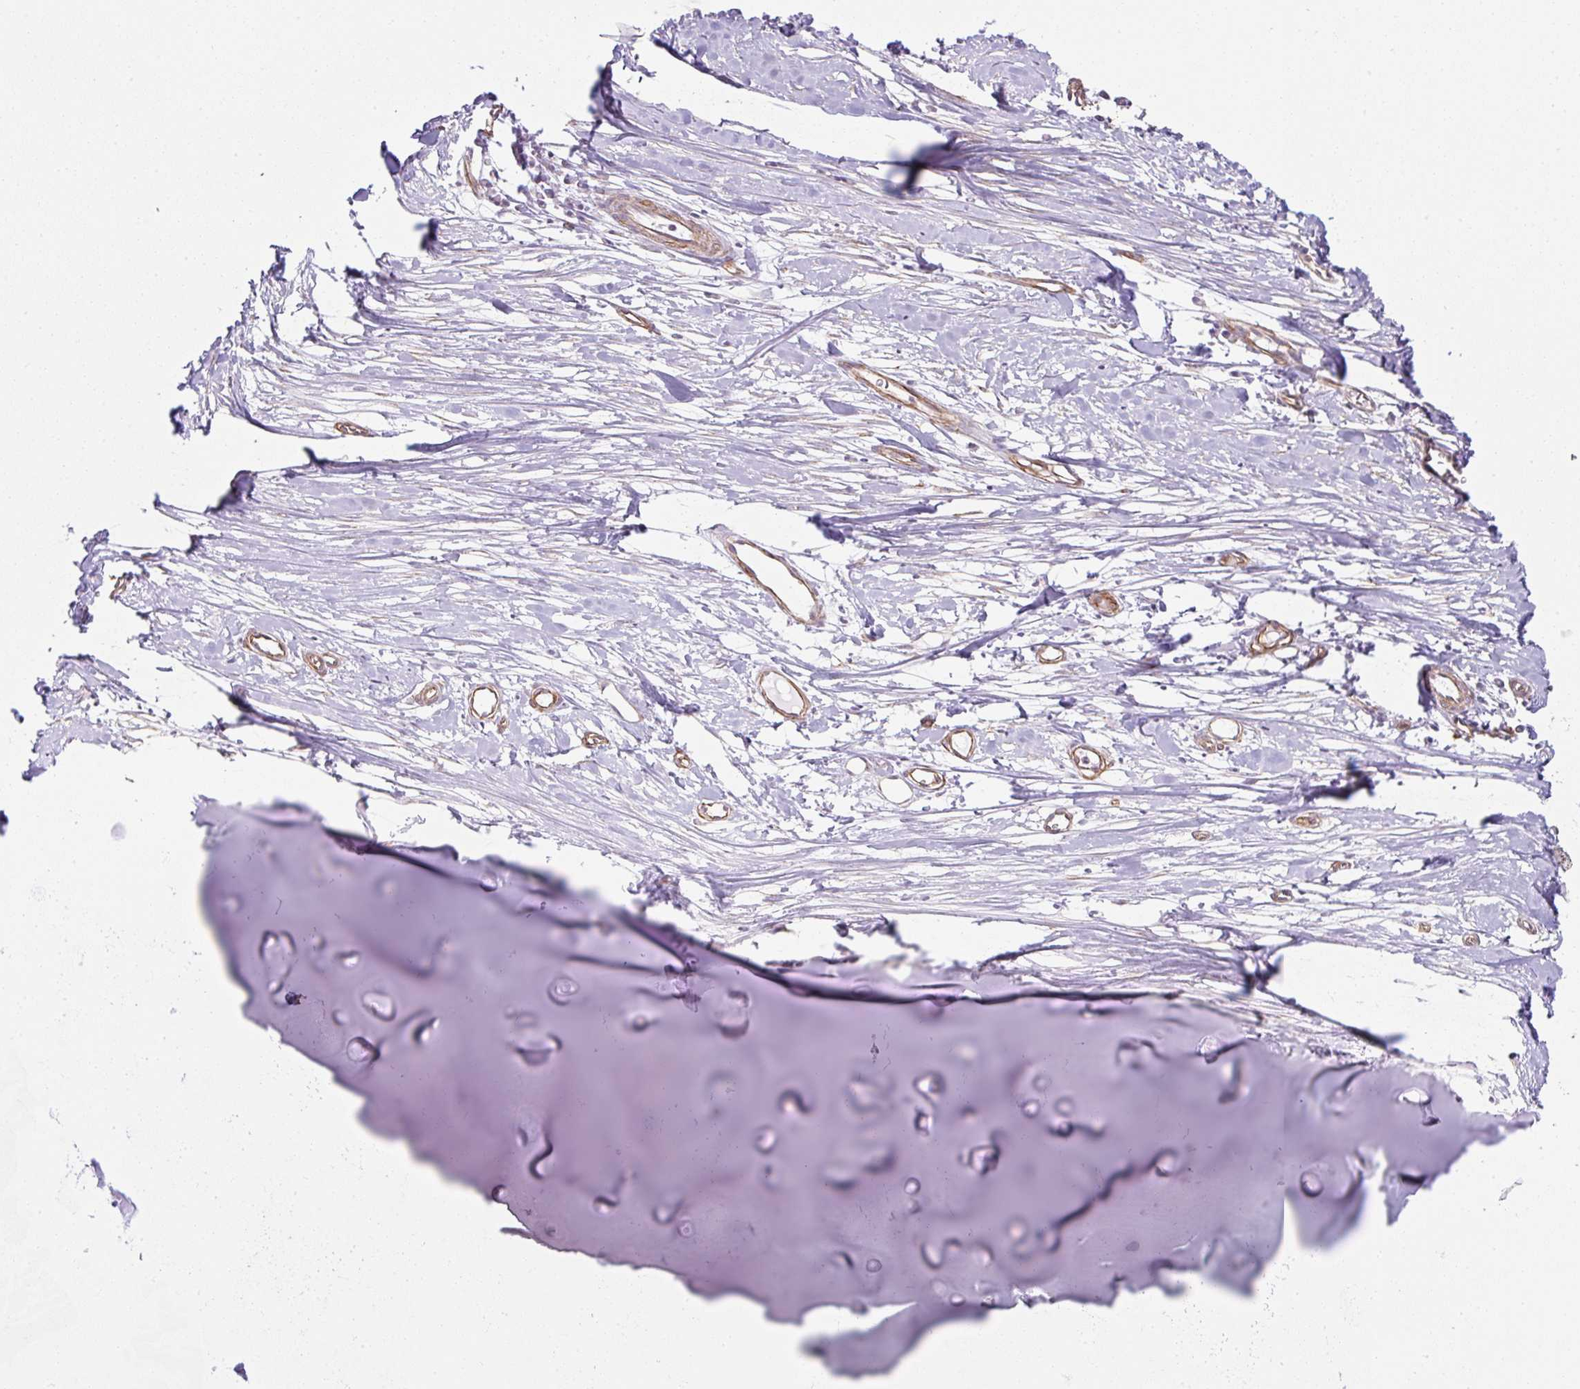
{"staining": {"intensity": "negative", "quantity": "none", "location": "none"}, "tissue": "soft tissue", "cell_type": "Chondrocytes", "image_type": "normal", "snomed": [{"axis": "morphology", "description": "Normal tissue, NOS"}, {"axis": "topography", "description": "Cartilage tissue"}], "caption": "Immunohistochemical staining of normal soft tissue exhibits no significant expression in chondrocytes.", "gene": "ANKUB1", "patient": {"sex": "male", "age": 57}}